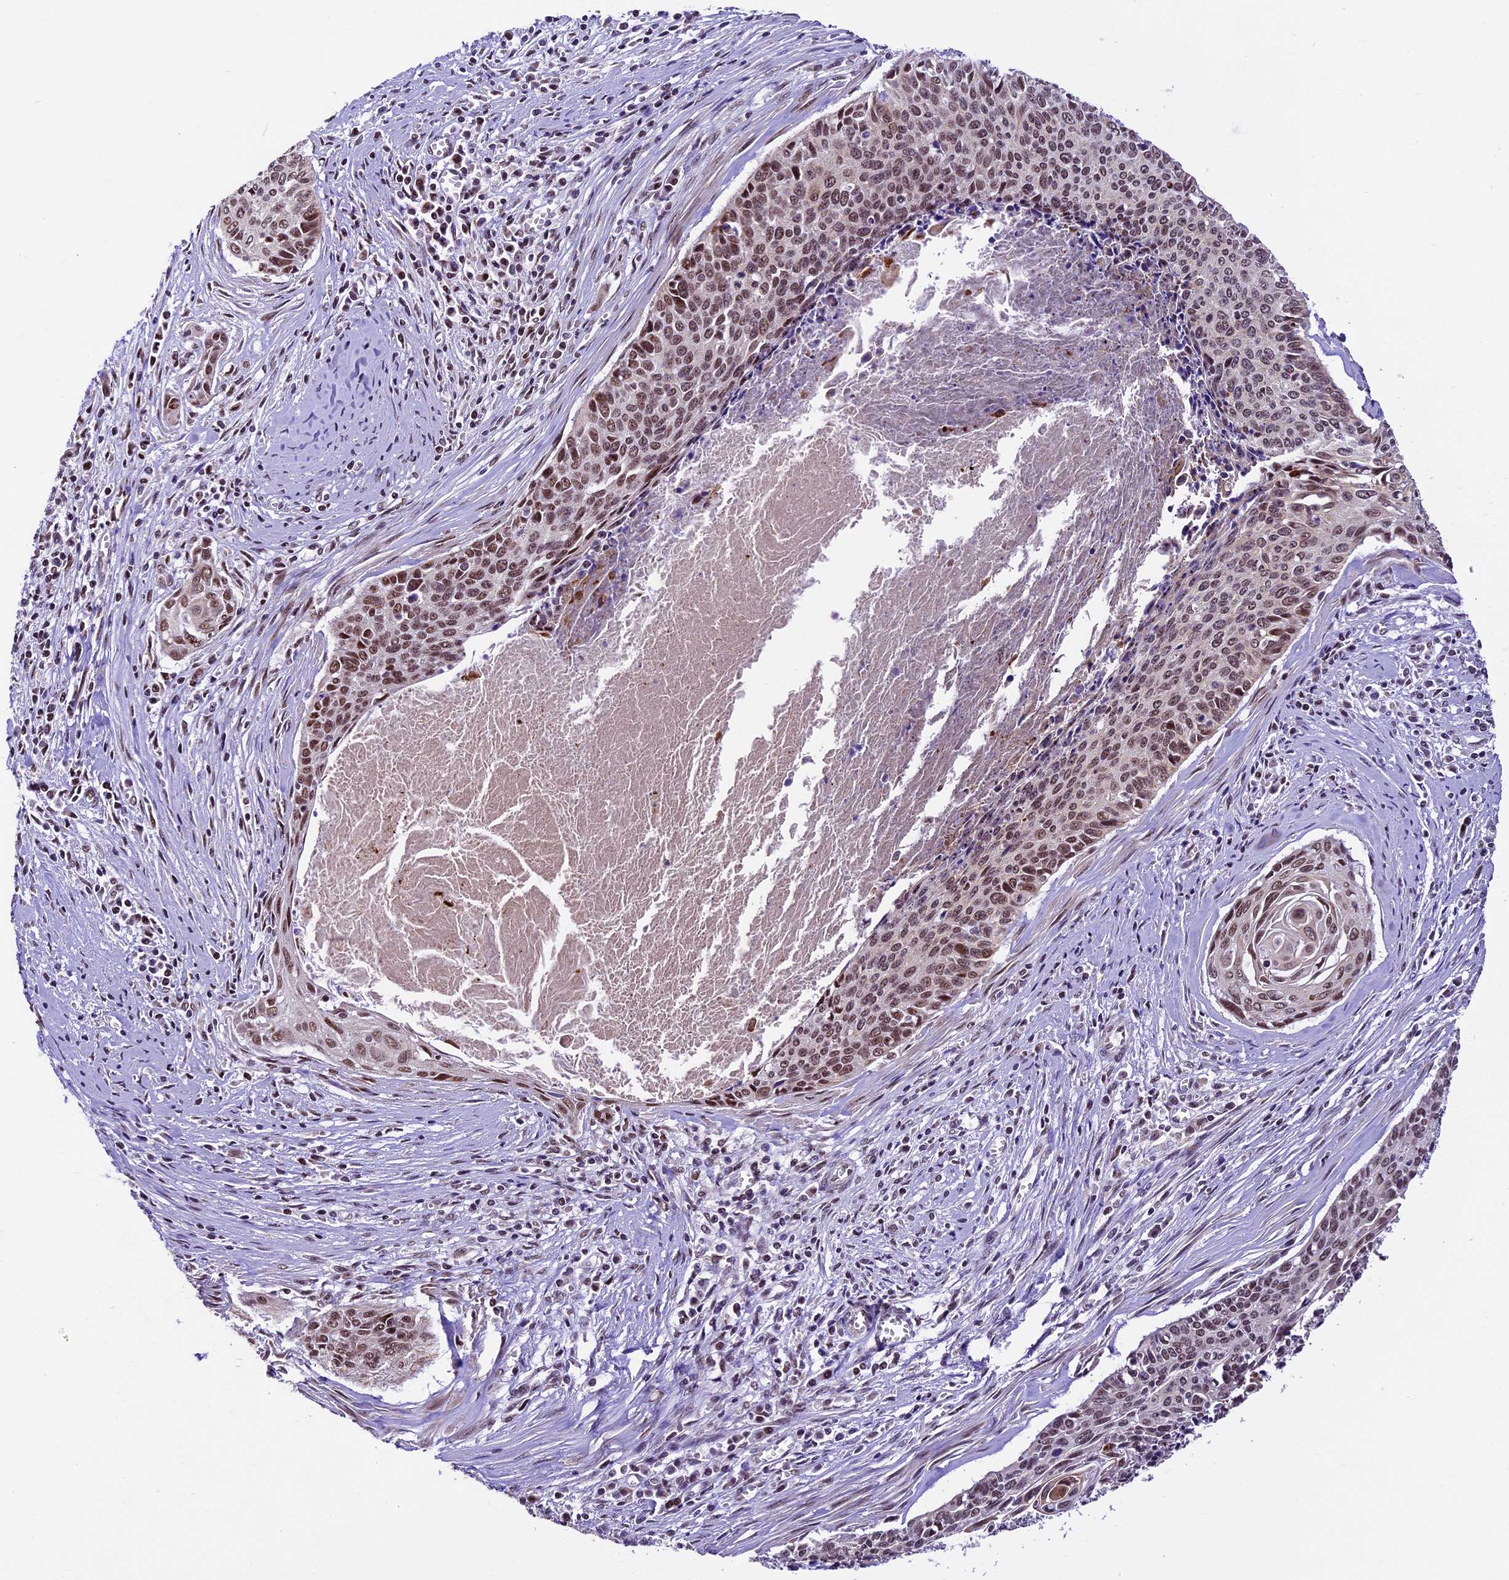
{"staining": {"intensity": "moderate", "quantity": ">75%", "location": "nuclear"}, "tissue": "cervical cancer", "cell_type": "Tumor cells", "image_type": "cancer", "snomed": [{"axis": "morphology", "description": "Squamous cell carcinoma, NOS"}, {"axis": "topography", "description": "Cervix"}], "caption": "Tumor cells exhibit medium levels of moderate nuclear positivity in approximately >75% of cells in cervical squamous cell carcinoma.", "gene": "CARS2", "patient": {"sex": "female", "age": 55}}